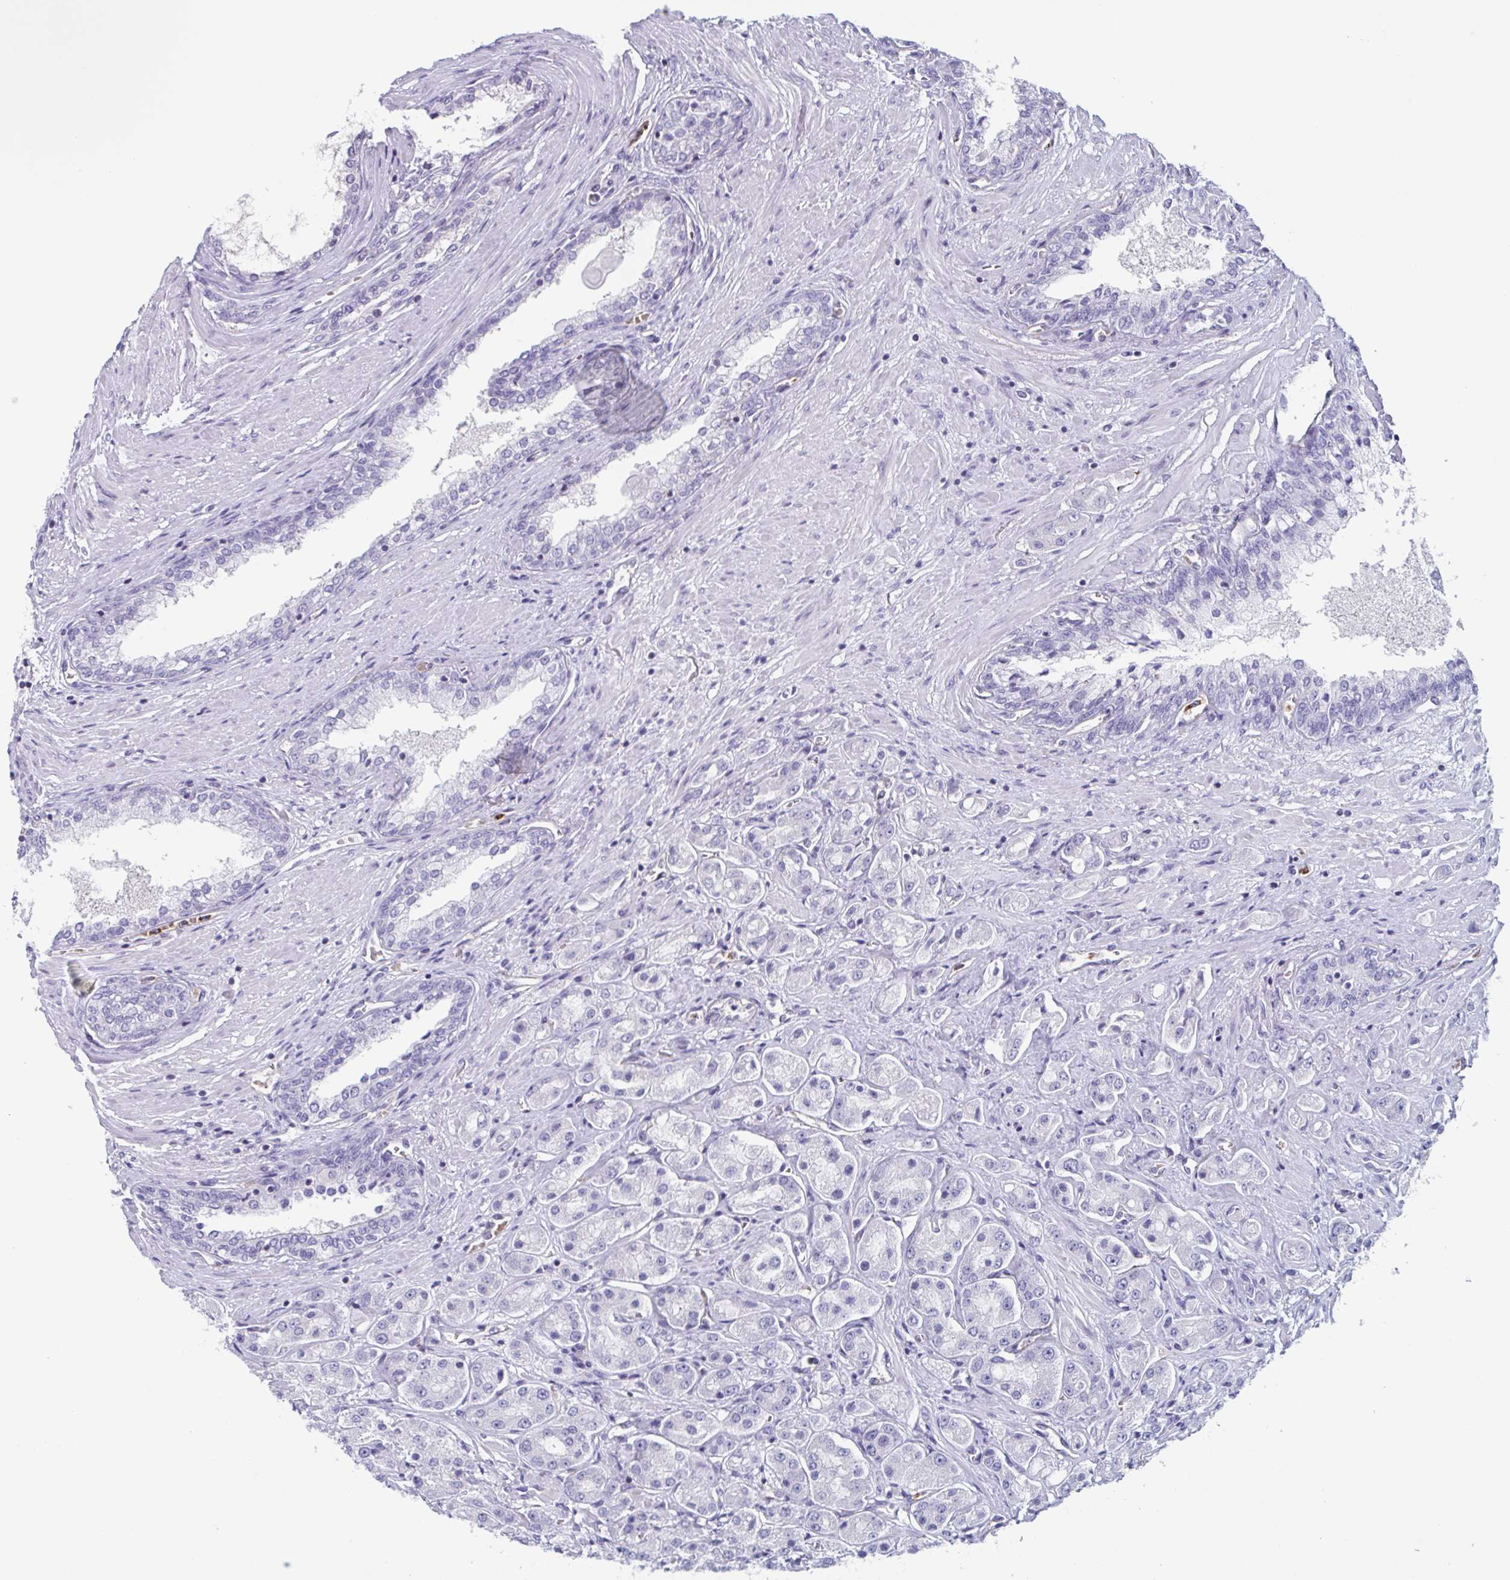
{"staining": {"intensity": "negative", "quantity": "none", "location": "none"}, "tissue": "prostate cancer", "cell_type": "Tumor cells", "image_type": "cancer", "snomed": [{"axis": "morphology", "description": "Adenocarcinoma, High grade"}, {"axis": "topography", "description": "Prostate"}], "caption": "Protein analysis of prostate cancer (high-grade adenocarcinoma) demonstrates no significant staining in tumor cells.", "gene": "BPI", "patient": {"sex": "male", "age": 67}}